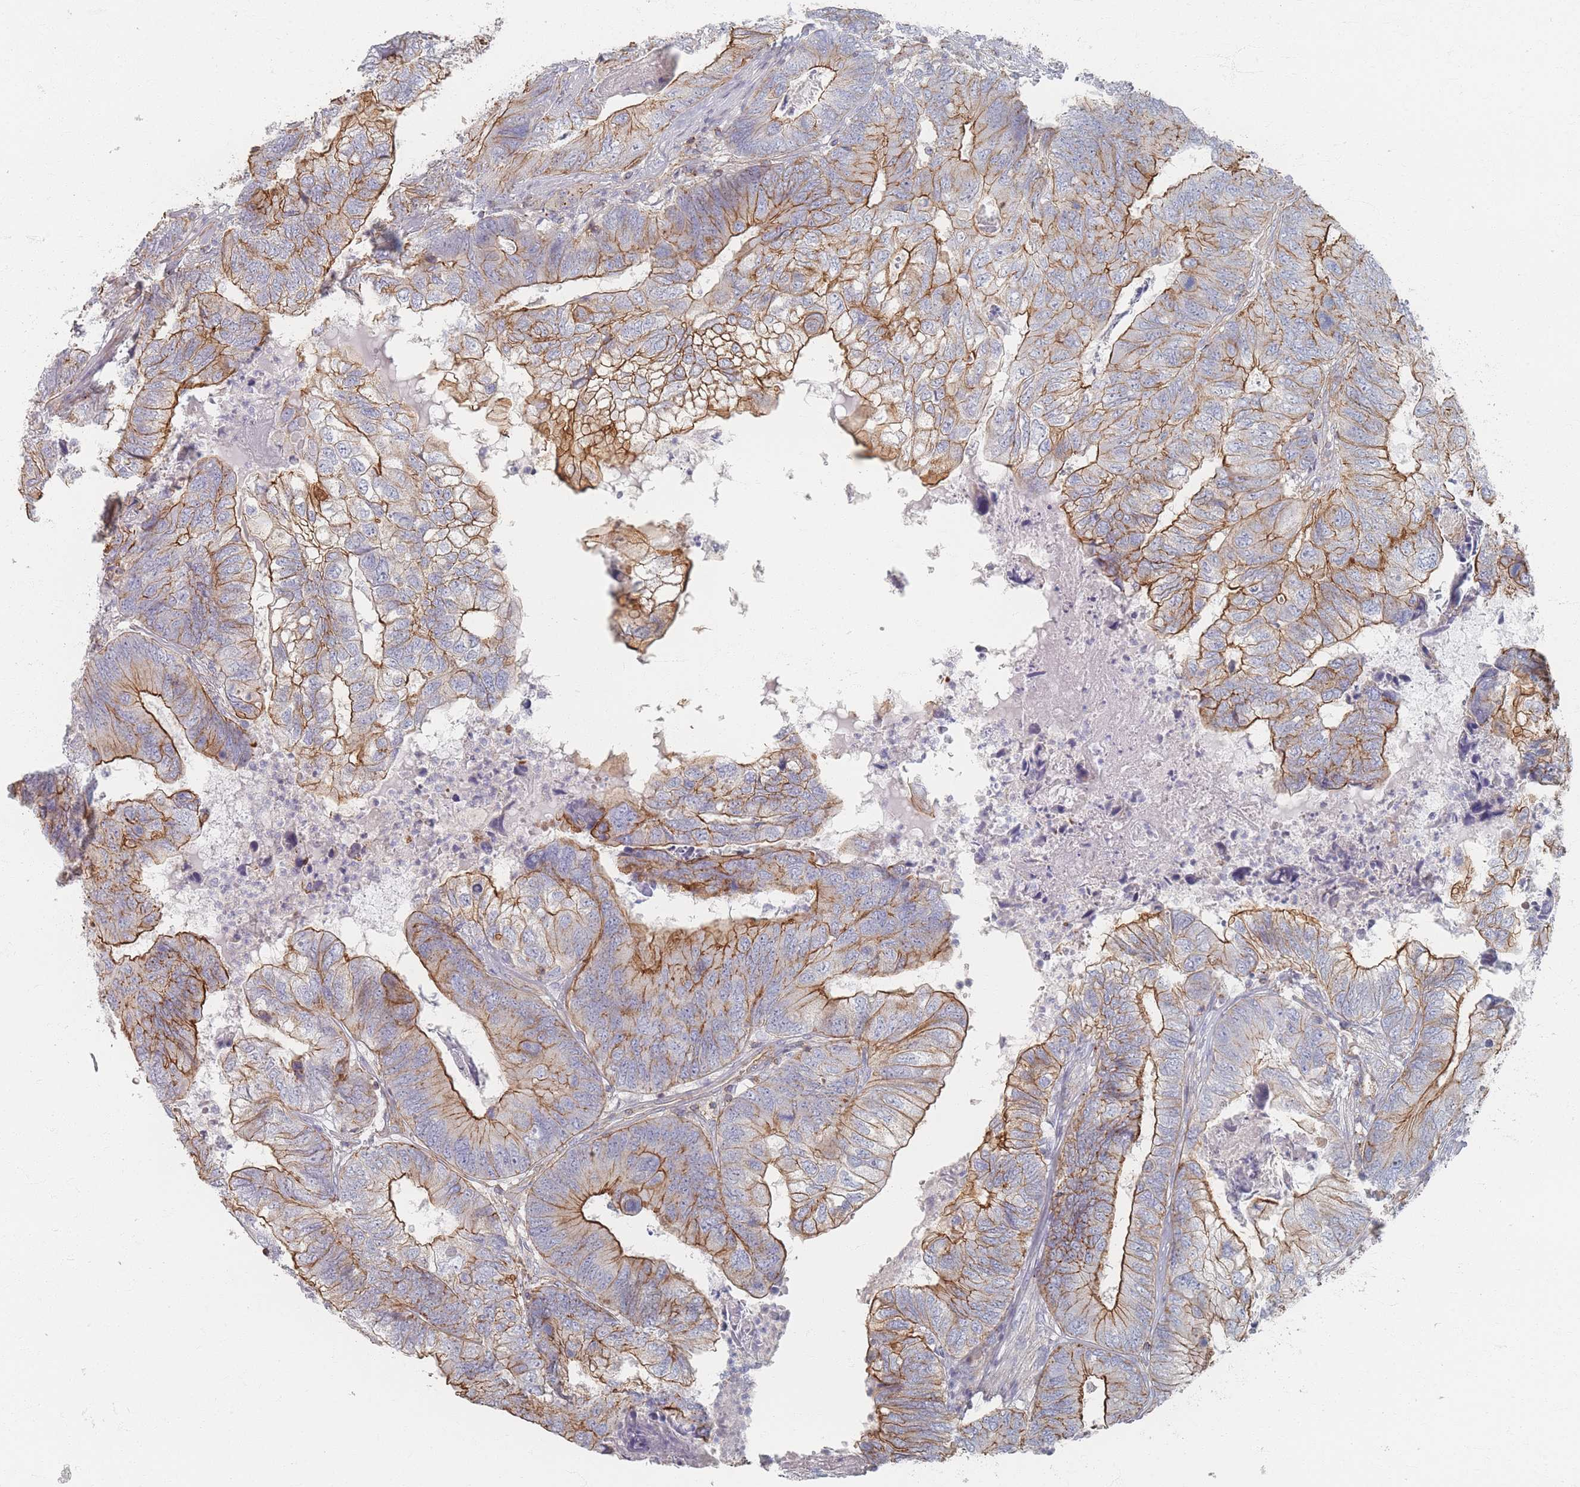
{"staining": {"intensity": "moderate", "quantity": ">75%", "location": "cytoplasmic/membranous"}, "tissue": "colorectal cancer", "cell_type": "Tumor cells", "image_type": "cancer", "snomed": [{"axis": "morphology", "description": "Adenocarcinoma, NOS"}, {"axis": "topography", "description": "Colon"}], "caption": "Colorectal cancer stained with a brown dye shows moderate cytoplasmic/membranous positive expression in about >75% of tumor cells.", "gene": "GNB1", "patient": {"sex": "female", "age": 67}}